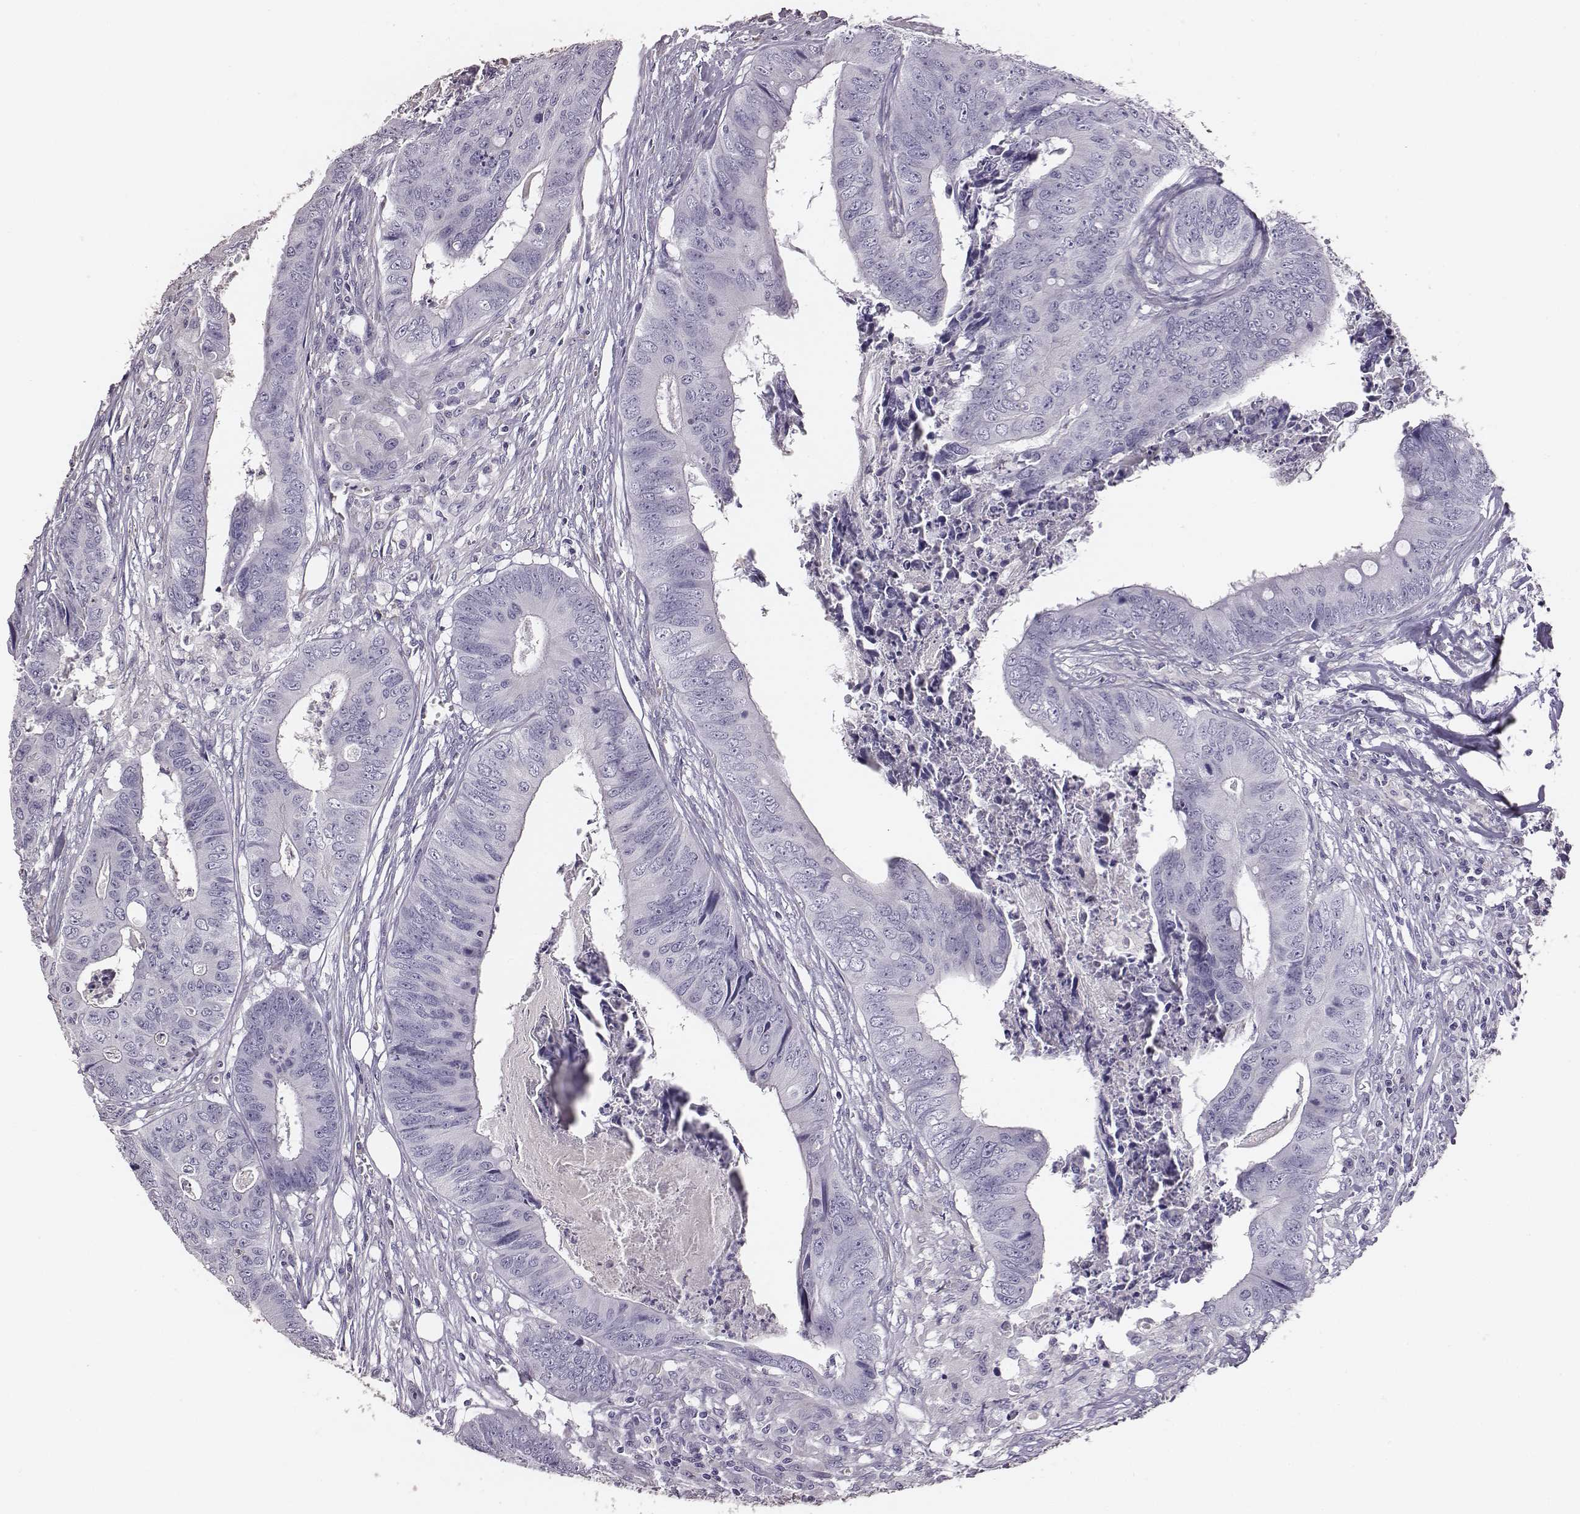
{"staining": {"intensity": "negative", "quantity": "none", "location": "none"}, "tissue": "colorectal cancer", "cell_type": "Tumor cells", "image_type": "cancer", "snomed": [{"axis": "morphology", "description": "Adenocarcinoma, NOS"}, {"axis": "topography", "description": "Colon"}], "caption": "DAB immunohistochemical staining of colorectal cancer (adenocarcinoma) demonstrates no significant expression in tumor cells. Nuclei are stained in blue.", "gene": "GUCA1A", "patient": {"sex": "male", "age": 84}}